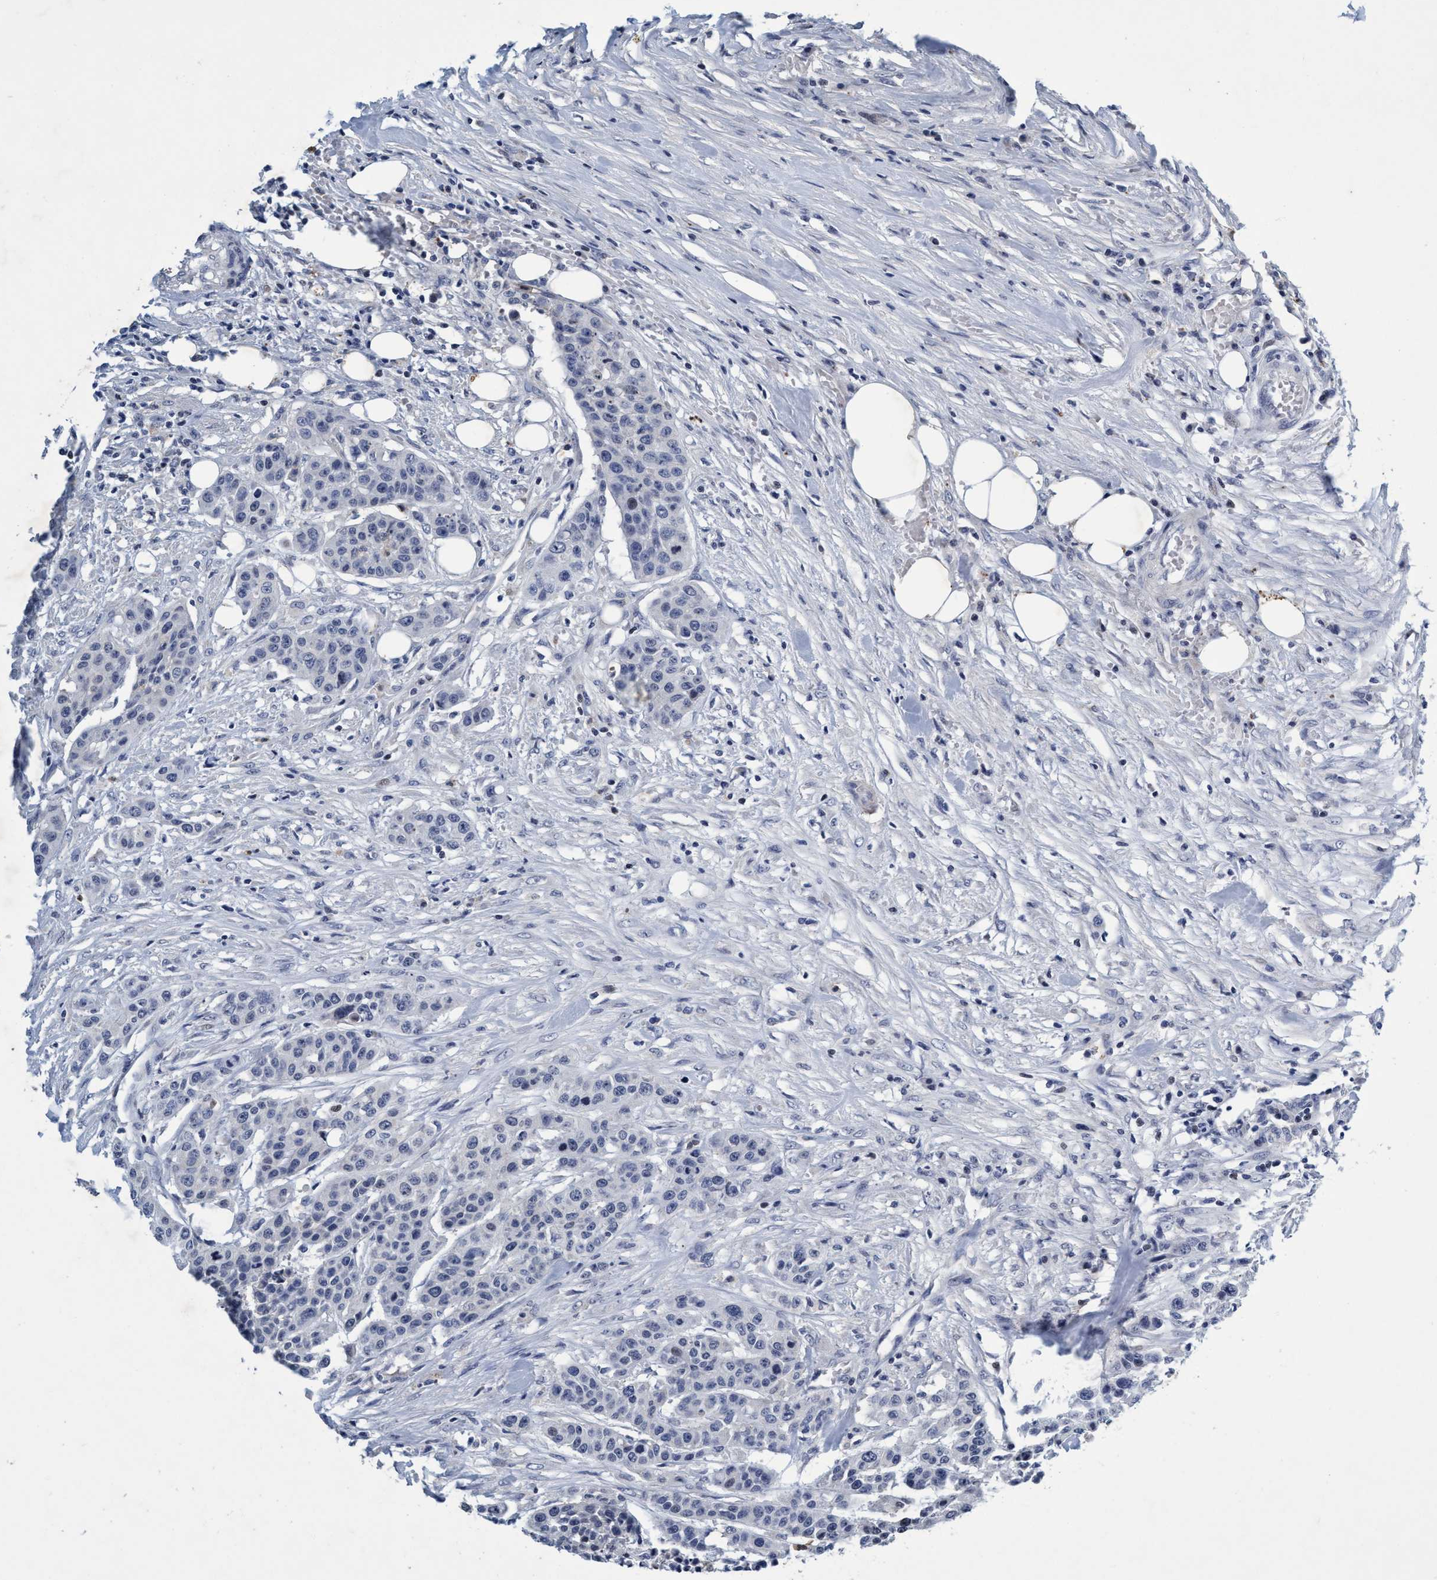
{"staining": {"intensity": "negative", "quantity": "none", "location": "none"}, "tissue": "urothelial cancer", "cell_type": "Tumor cells", "image_type": "cancer", "snomed": [{"axis": "morphology", "description": "Urothelial carcinoma, High grade"}, {"axis": "topography", "description": "Urinary bladder"}], "caption": "There is no significant expression in tumor cells of urothelial cancer.", "gene": "GRB14", "patient": {"sex": "male", "age": 74}}